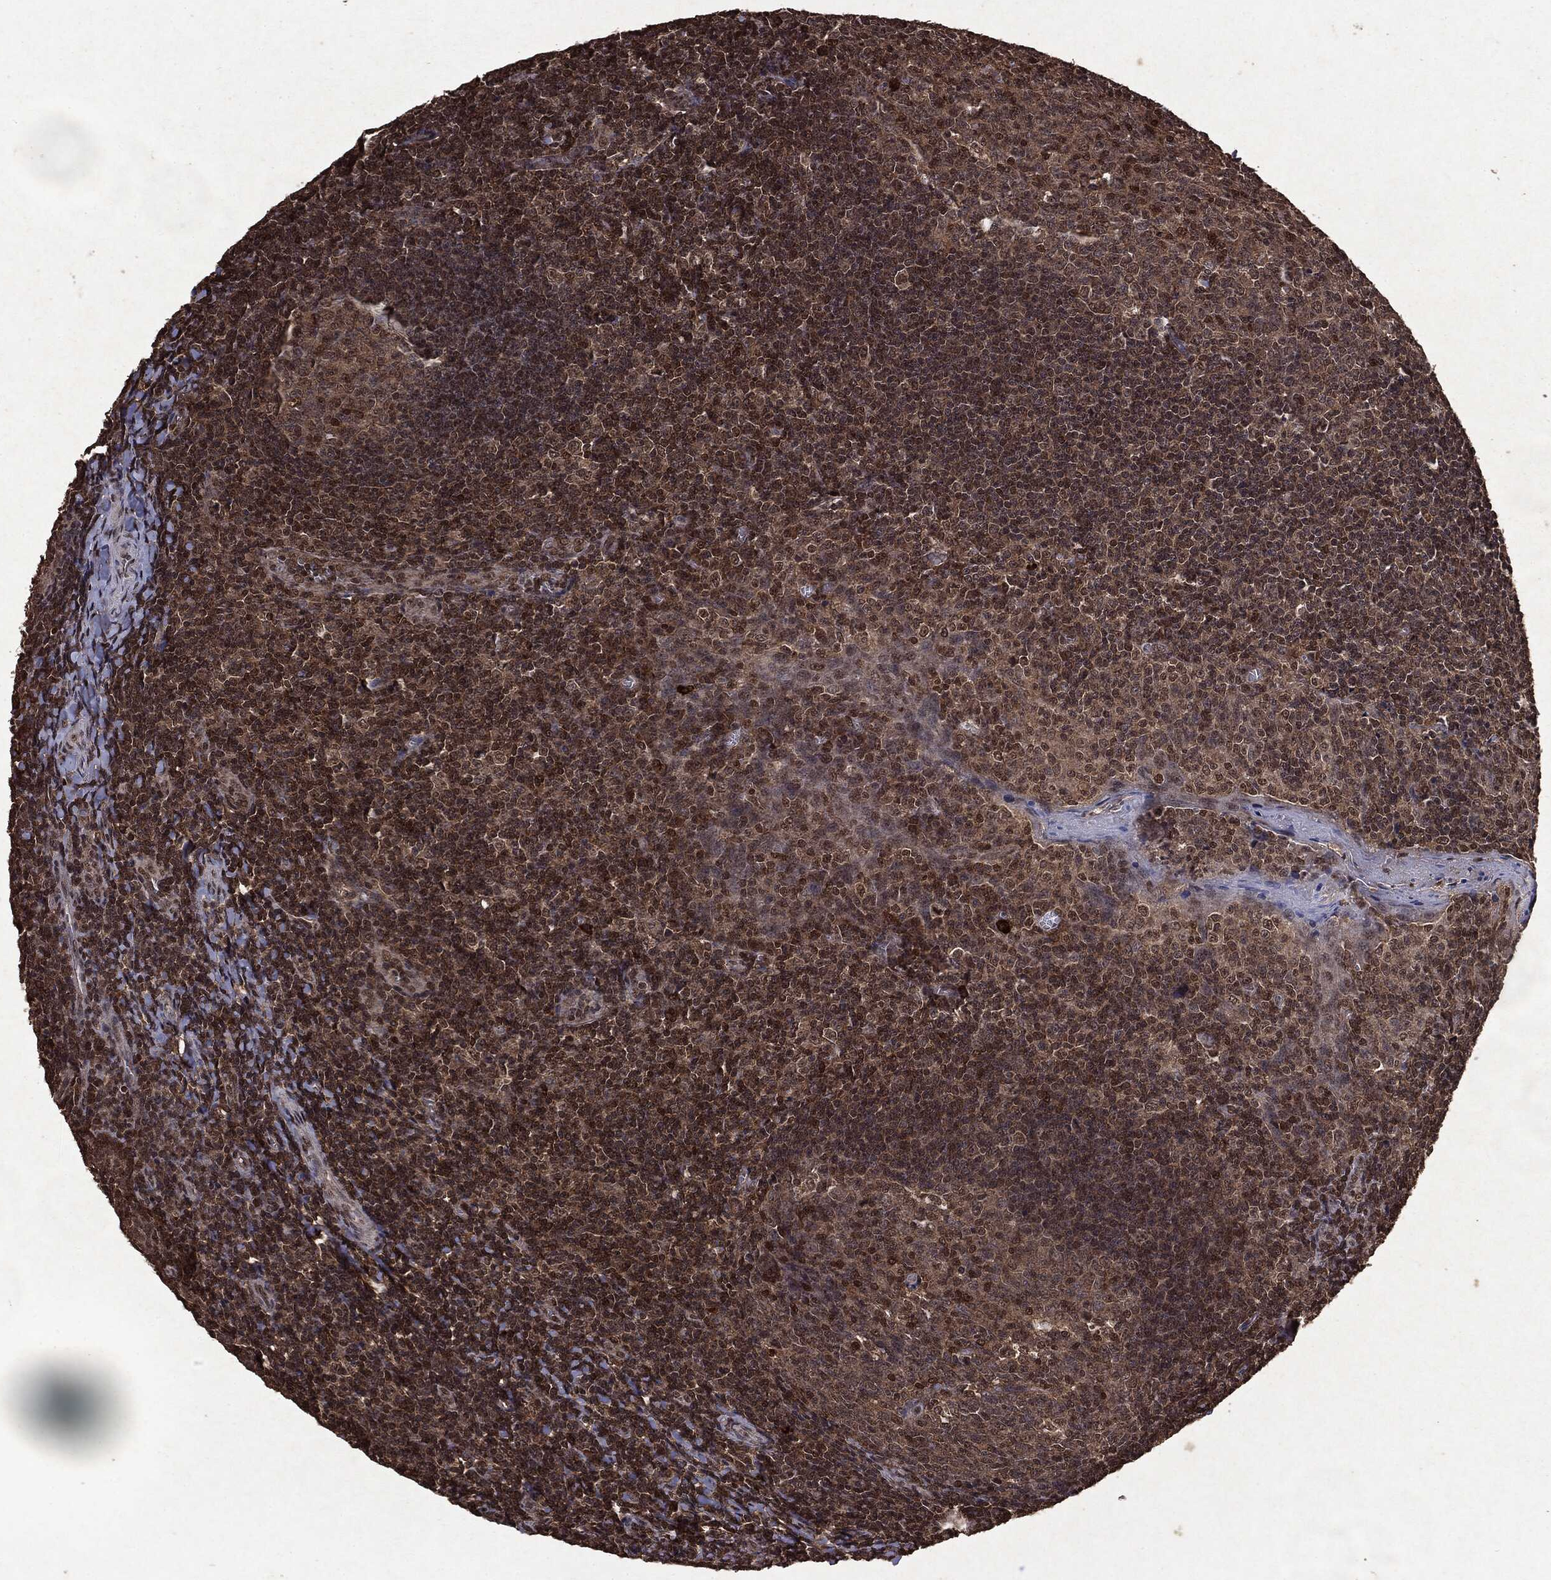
{"staining": {"intensity": "moderate", "quantity": "<25%", "location": "nuclear"}, "tissue": "tonsil", "cell_type": "Germinal center cells", "image_type": "normal", "snomed": [{"axis": "morphology", "description": "Normal tissue, NOS"}, {"axis": "topography", "description": "Tonsil"}], "caption": "Moderate nuclear staining is present in about <25% of germinal center cells in benign tonsil. (DAB = brown stain, brightfield microscopy at high magnification).", "gene": "PEBP1", "patient": {"sex": "male", "age": 20}}